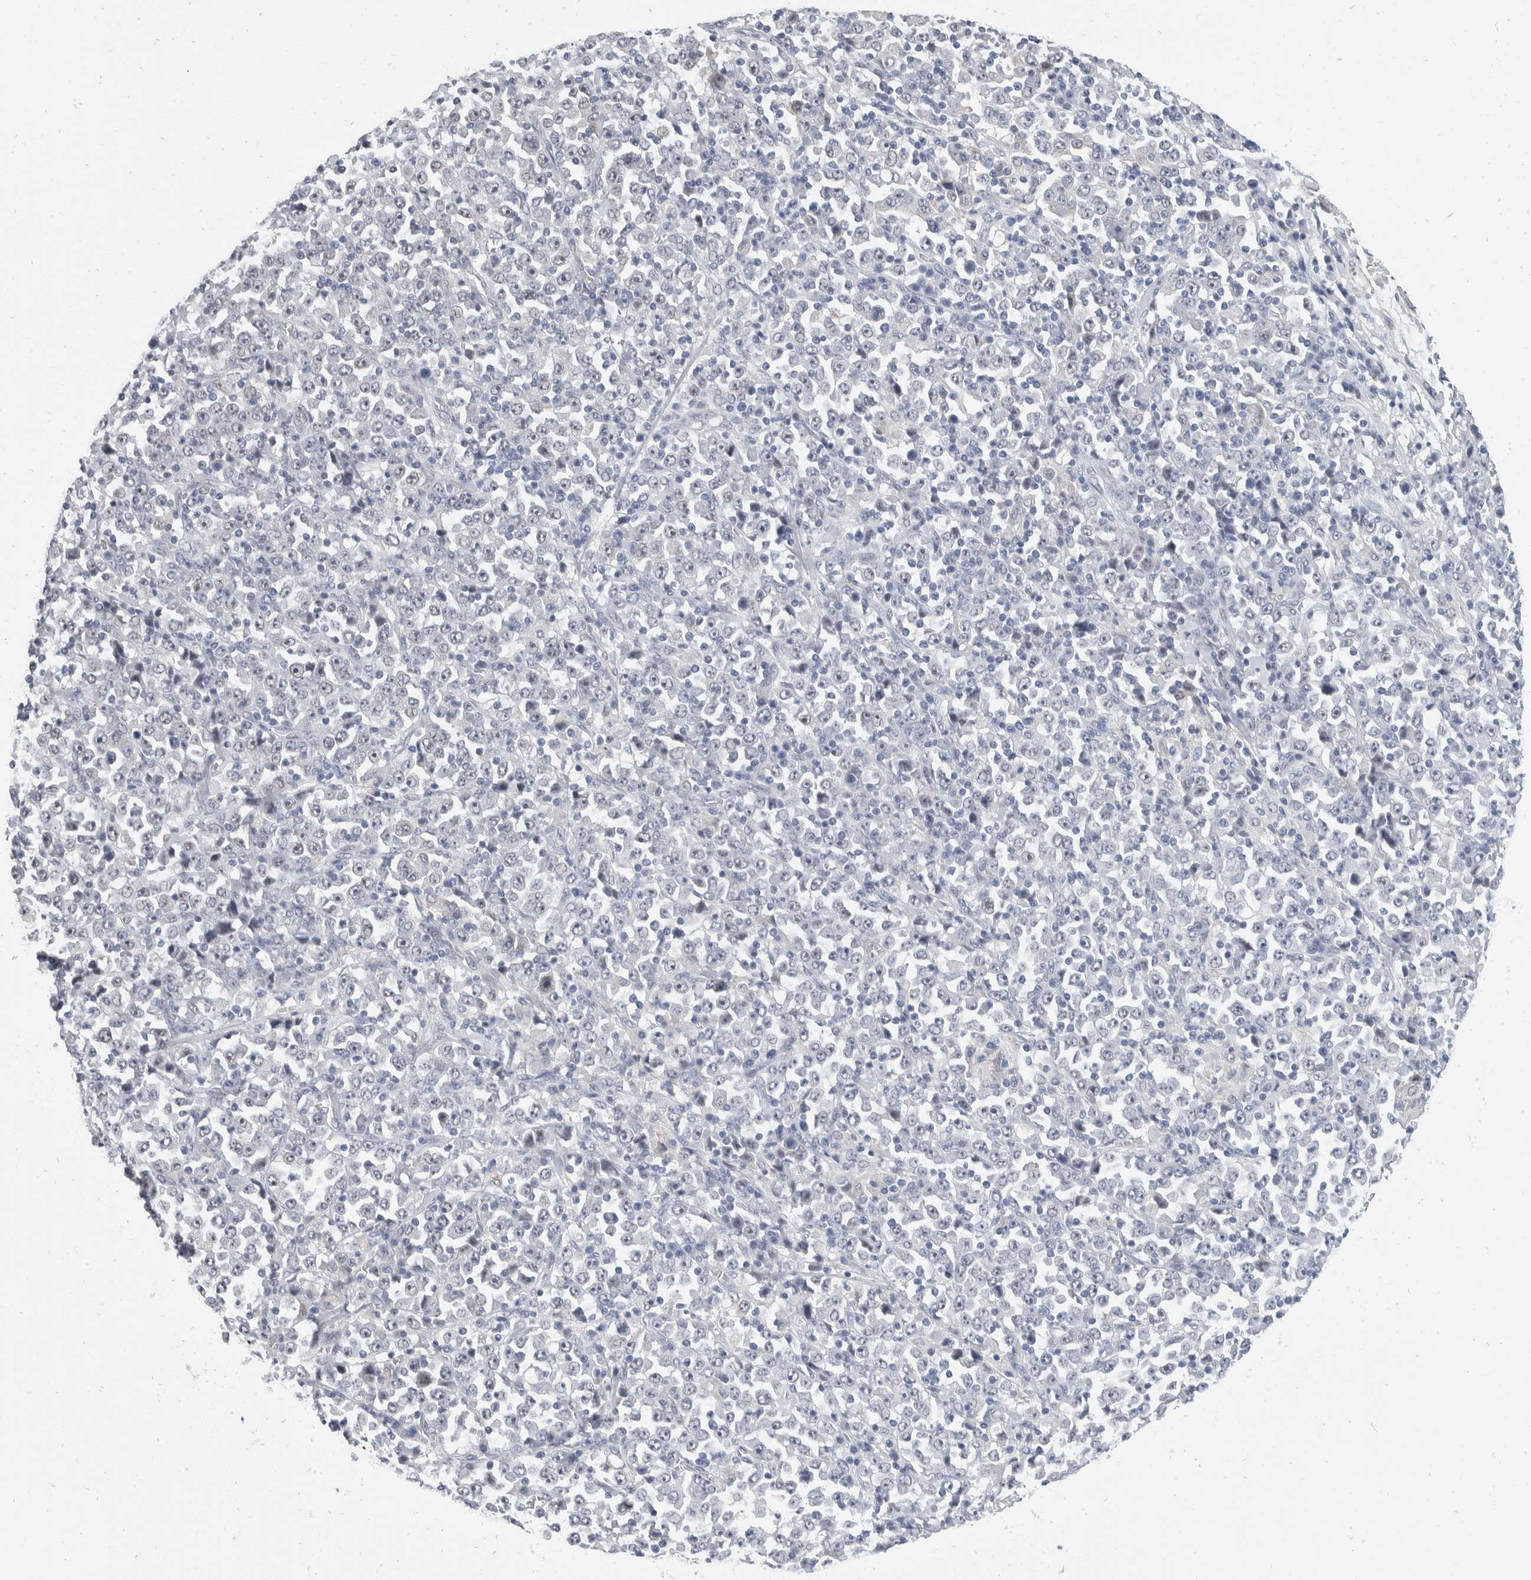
{"staining": {"intensity": "negative", "quantity": "none", "location": "none"}, "tissue": "stomach cancer", "cell_type": "Tumor cells", "image_type": "cancer", "snomed": [{"axis": "morphology", "description": "Normal tissue, NOS"}, {"axis": "morphology", "description": "Adenocarcinoma, NOS"}, {"axis": "topography", "description": "Stomach, upper"}, {"axis": "topography", "description": "Stomach"}], "caption": "High magnification brightfield microscopy of stomach cancer stained with DAB (3,3'-diaminobenzidine) (brown) and counterstained with hematoxylin (blue): tumor cells show no significant staining.", "gene": "CATSPERD", "patient": {"sex": "male", "age": 59}}